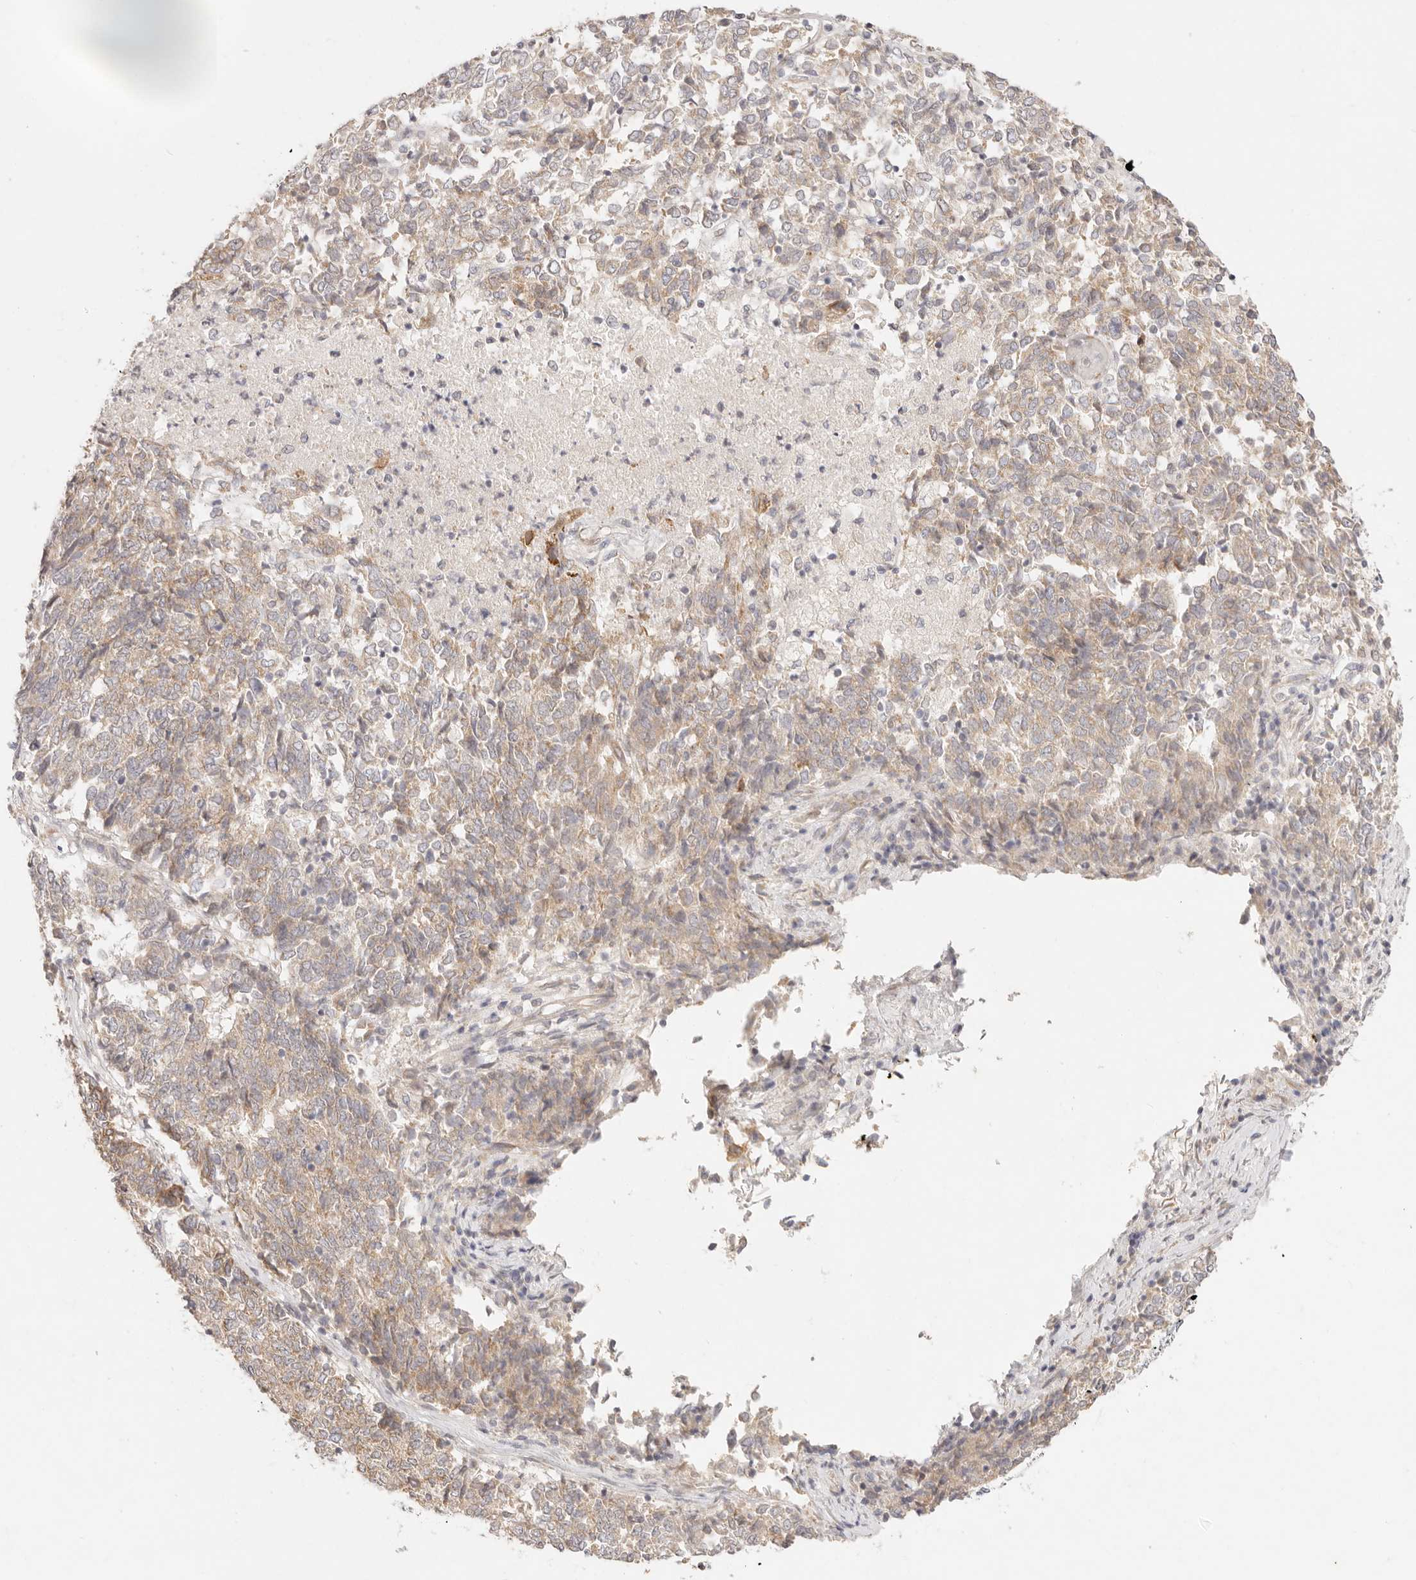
{"staining": {"intensity": "weak", "quantity": ">75%", "location": "cytoplasmic/membranous"}, "tissue": "endometrial cancer", "cell_type": "Tumor cells", "image_type": "cancer", "snomed": [{"axis": "morphology", "description": "Adenocarcinoma, NOS"}, {"axis": "topography", "description": "Endometrium"}], "caption": "Immunohistochemical staining of endometrial cancer (adenocarcinoma) shows low levels of weak cytoplasmic/membranous positivity in about >75% of tumor cells.", "gene": "GPR156", "patient": {"sex": "female", "age": 80}}